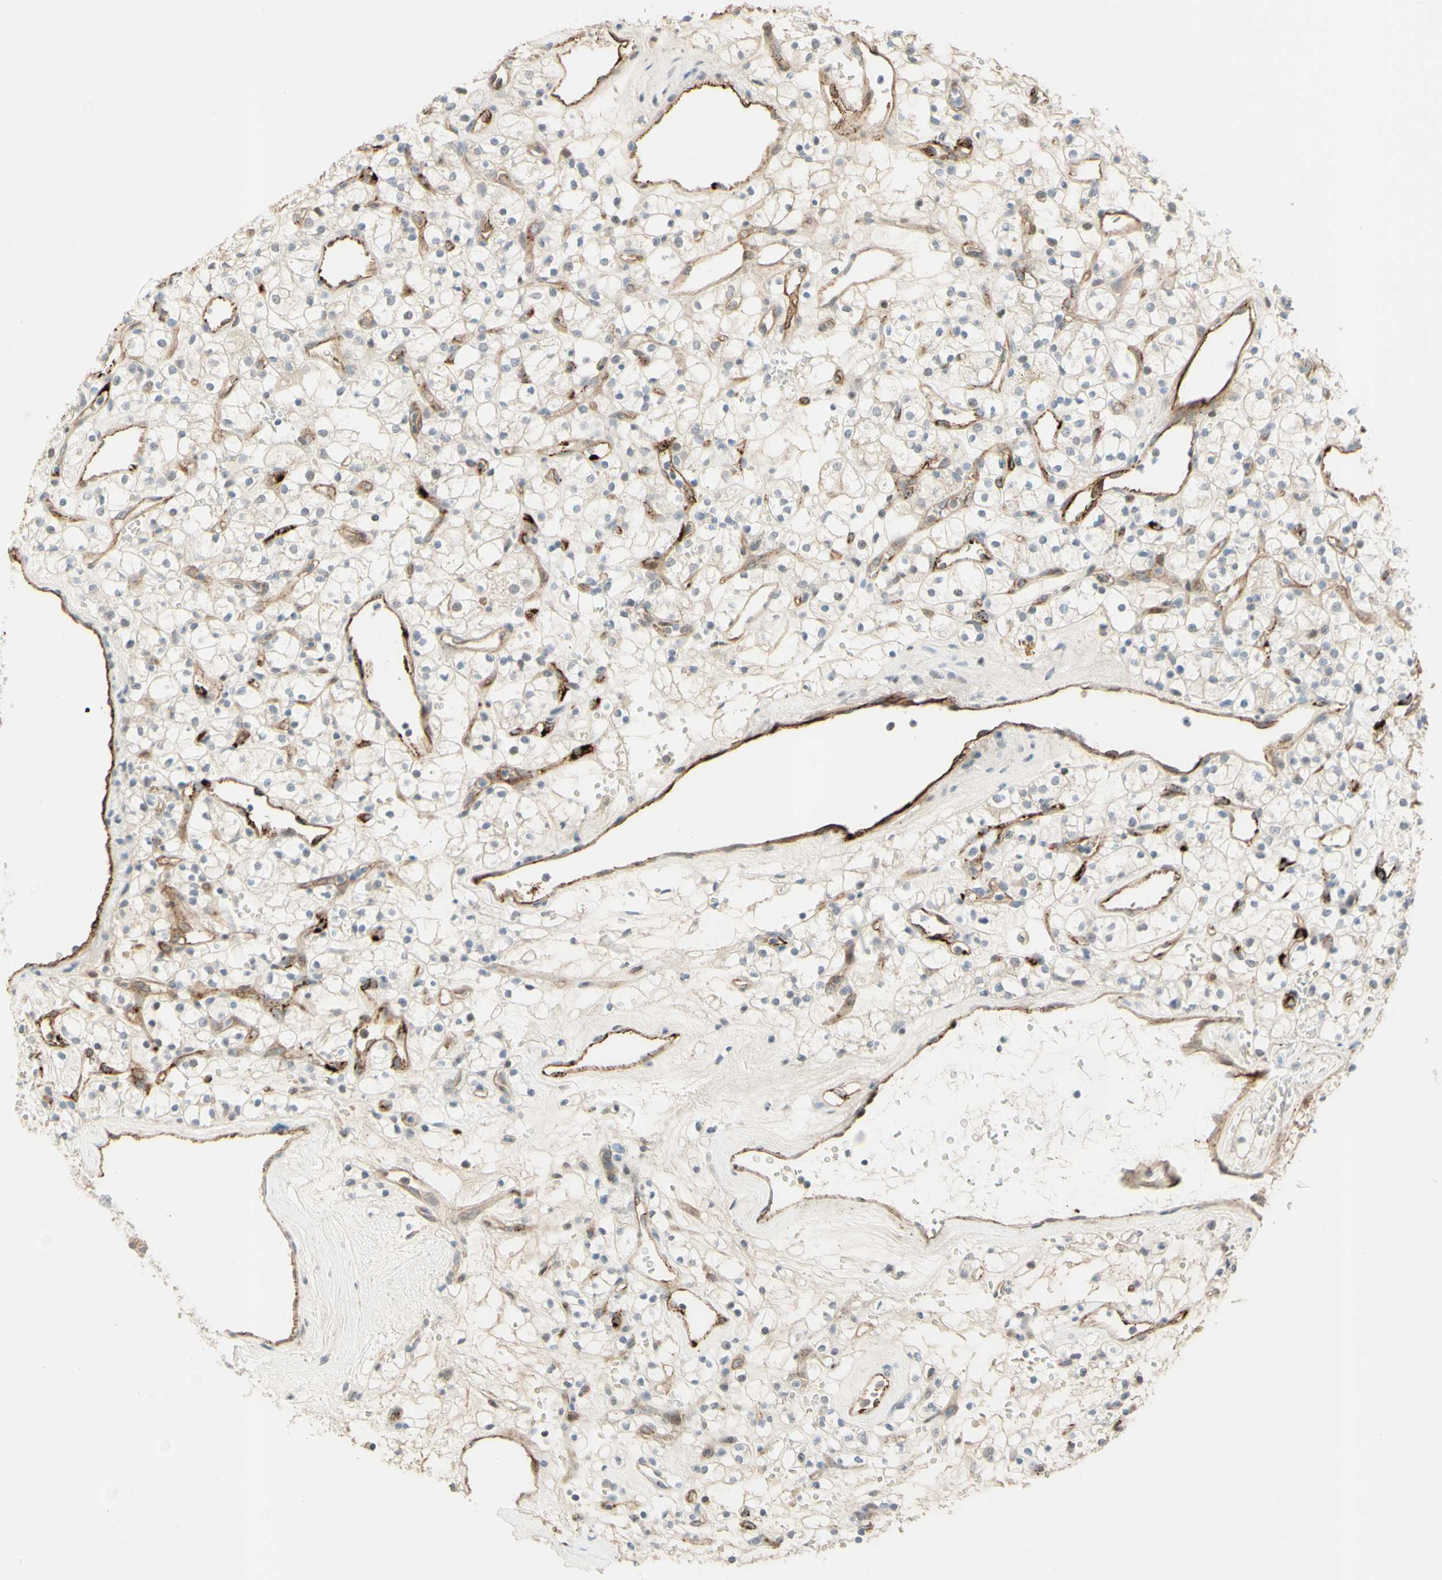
{"staining": {"intensity": "weak", "quantity": "<25%", "location": "cytoplasmic/membranous,nuclear"}, "tissue": "renal cancer", "cell_type": "Tumor cells", "image_type": "cancer", "snomed": [{"axis": "morphology", "description": "Adenocarcinoma, NOS"}, {"axis": "topography", "description": "Kidney"}], "caption": "High magnification brightfield microscopy of adenocarcinoma (renal) stained with DAB (3,3'-diaminobenzidine) (brown) and counterstained with hematoxylin (blue): tumor cells show no significant positivity. The staining was performed using DAB to visualize the protein expression in brown, while the nuclei were stained in blue with hematoxylin (Magnification: 20x).", "gene": "ANGPT2", "patient": {"sex": "female", "age": 60}}